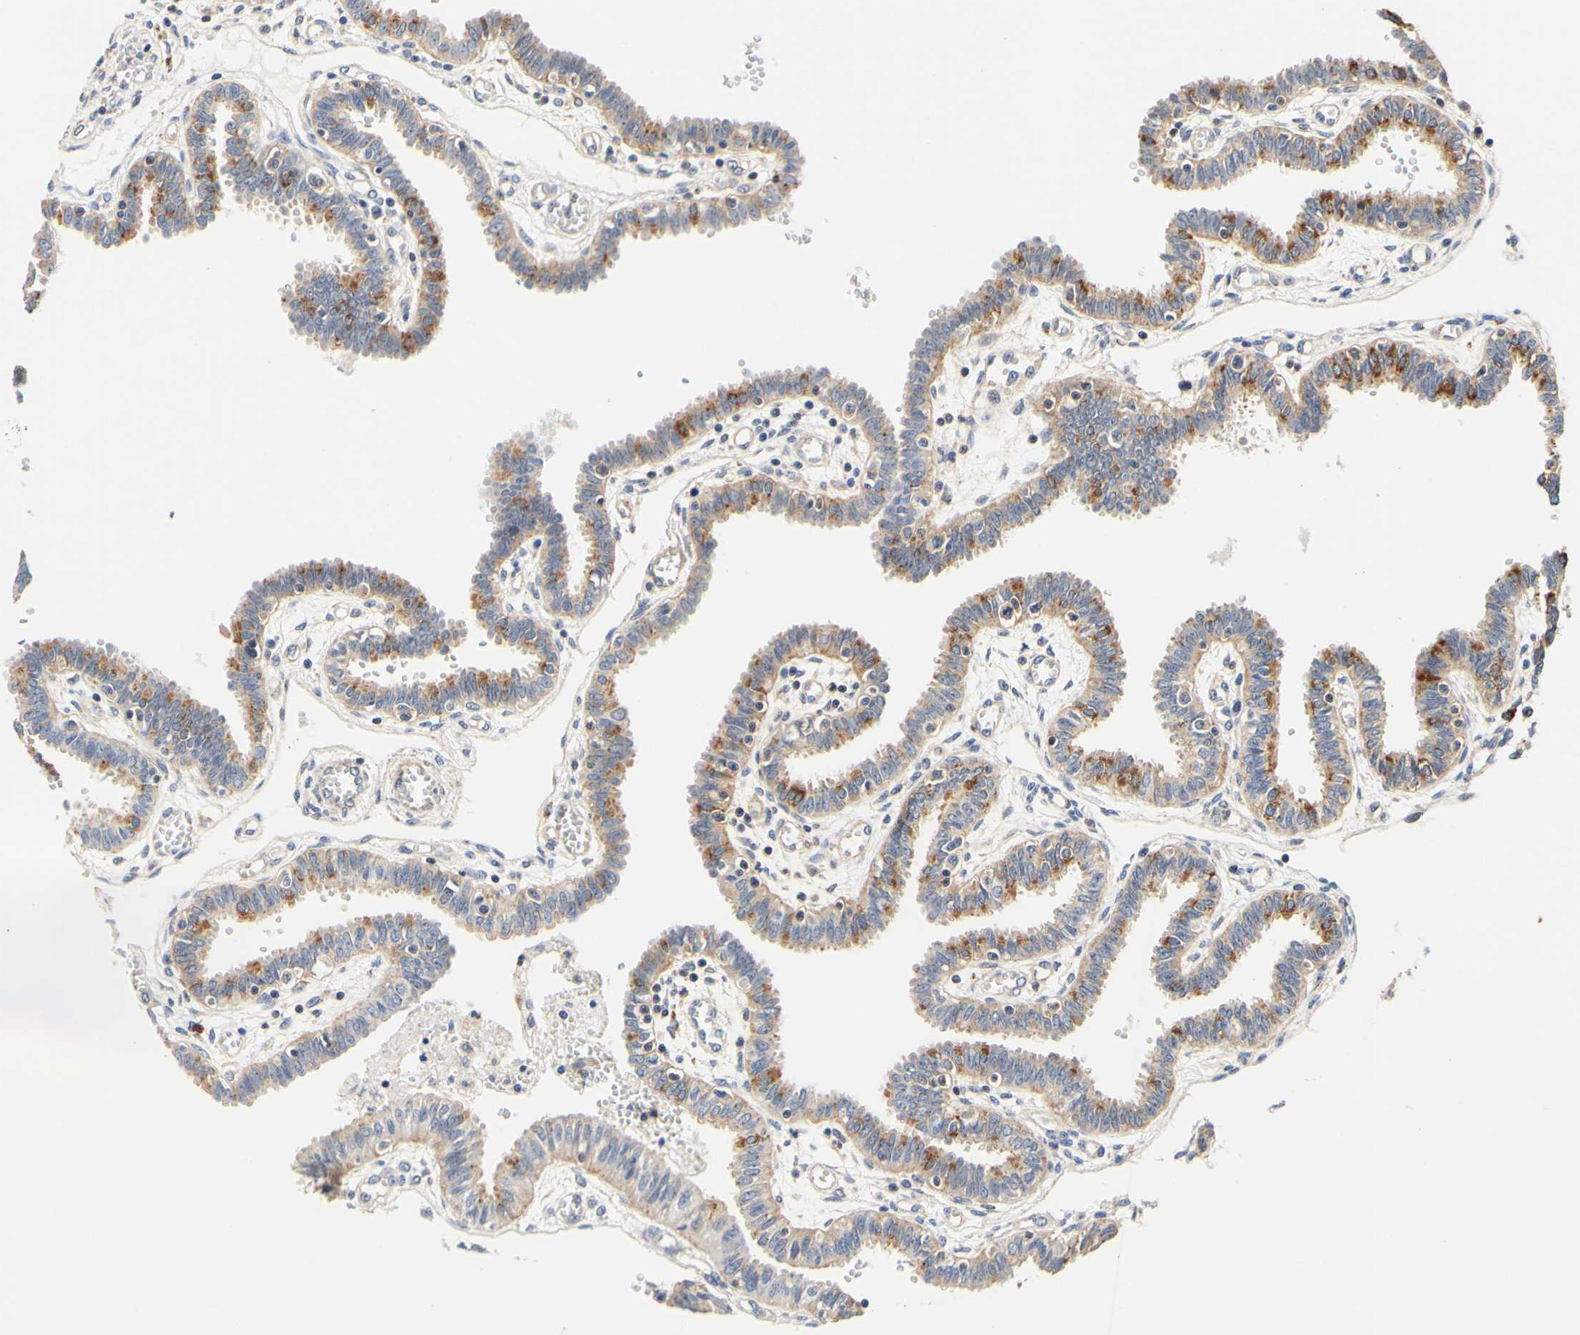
{"staining": {"intensity": "moderate", "quantity": "25%-75%", "location": "cytoplasmic/membranous"}, "tissue": "fallopian tube", "cell_type": "Glandular cells", "image_type": "normal", "snomed": [{"axis": "morphology", "description": "Normal tissue, NOS"}, {"axis": "topography", "description": "Fallopian tube"}], "caption": "Brown immunohistochemical staining in benign human fallopian tube reveals moderate cytoplasmic/membranous expression in about 25%-75% of glandular cells.", "gene": "CAMK4", "patient": {"sex": "female", "age": 32}}